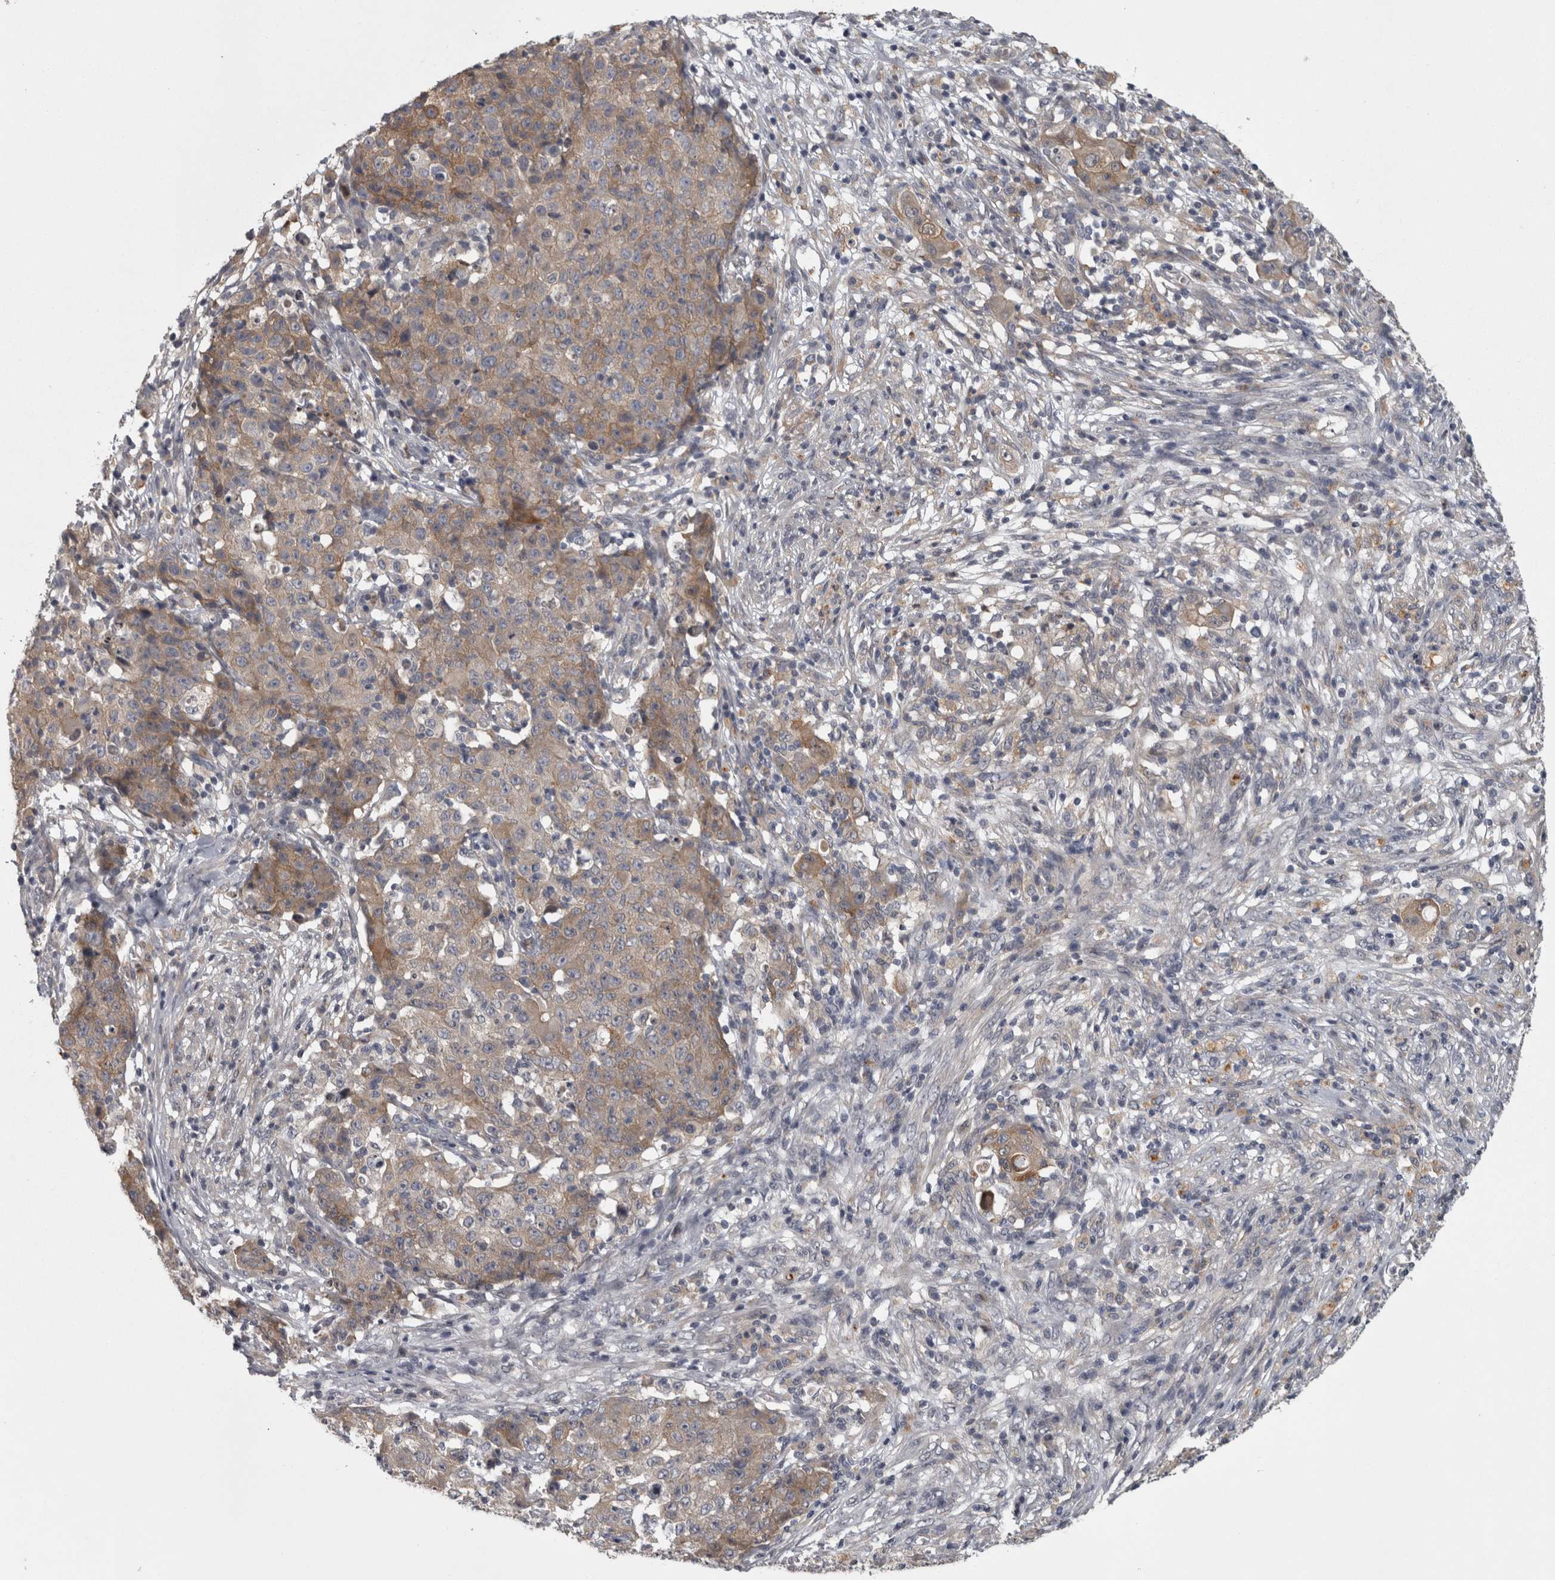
{"staining": {"intensity": "weak", "quantity": "25%-75%", "location": "cytoplasmic/membranous"}, "tissue": "ovarian cancer", "cell_type": "Tumor cells", "image_type": "cancer", "snomed": [{"axis": "morphology", "description": "Carcinoma, endometroid"}, {"axis": "topography", "description": "Ovary"}], "caption": "Immunohistochemistry histopathology image of neoplastic tissue: human ovarian cancer stained using IHC reveals low levels of weak protein expression localized specifically in the cytoplasmic/membranous of tumor cells, appearing as a cytoplasmic/membranous brown color.", "gene": "PRKCI", "patient": {"sex": "female", "age": 42}}